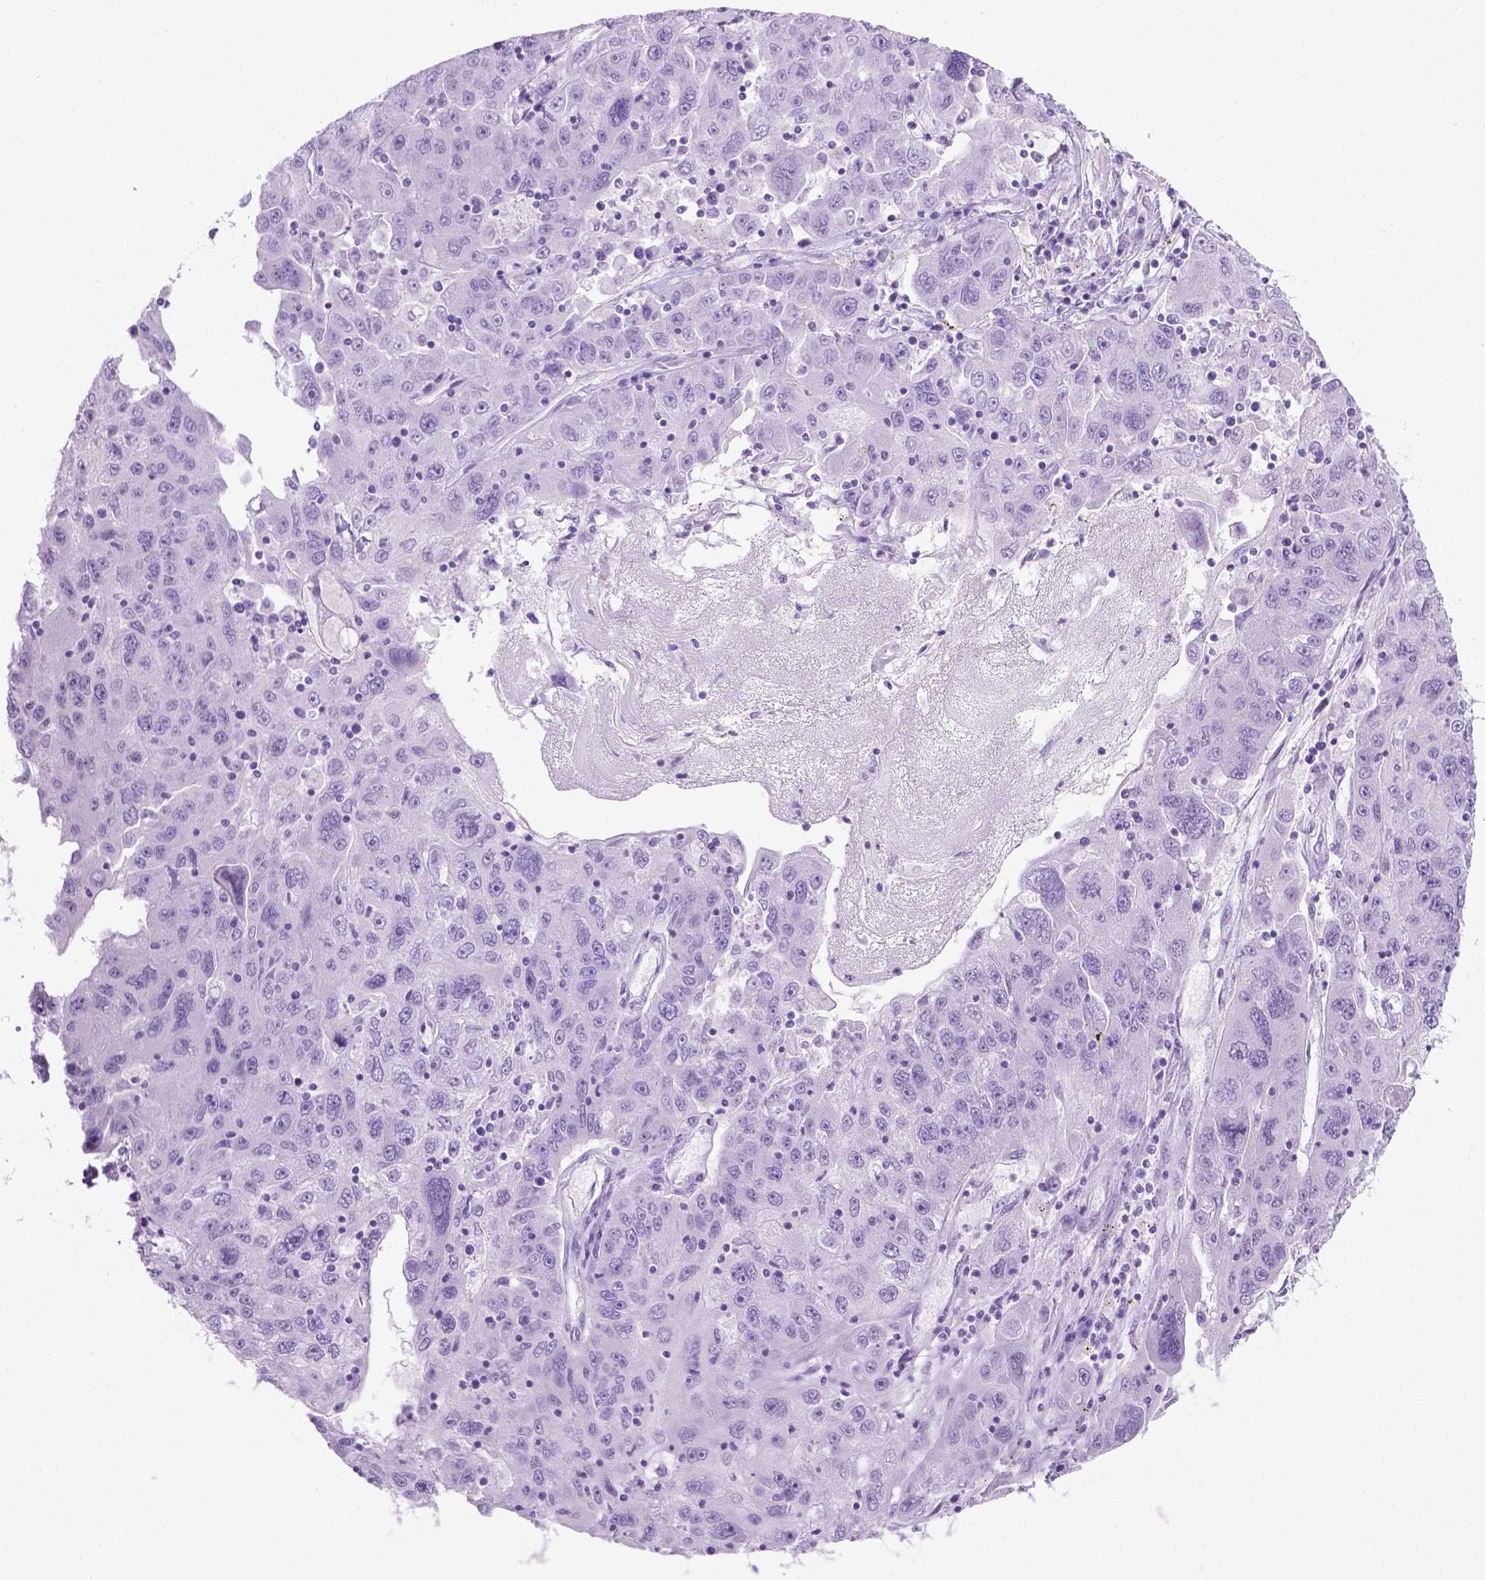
{"staining": {"intensity": "negative", "quantity": "none", "location": "none"}, "tissue": "stomach cancer", "cell_type": "Tumor cells", "image_type": "cancer", "snomed": [{"axis": "morphology", "description": "Adenocarcinoma, NOS"}, {"axis": "topography", "description": "Stomach"}], "caption": "The micrograph exhibits no significant positivity in tumor cells of adenocarcinoma (stomach).", "gene": "LELP1", "patient": {"sex": "male", "age": 56}}